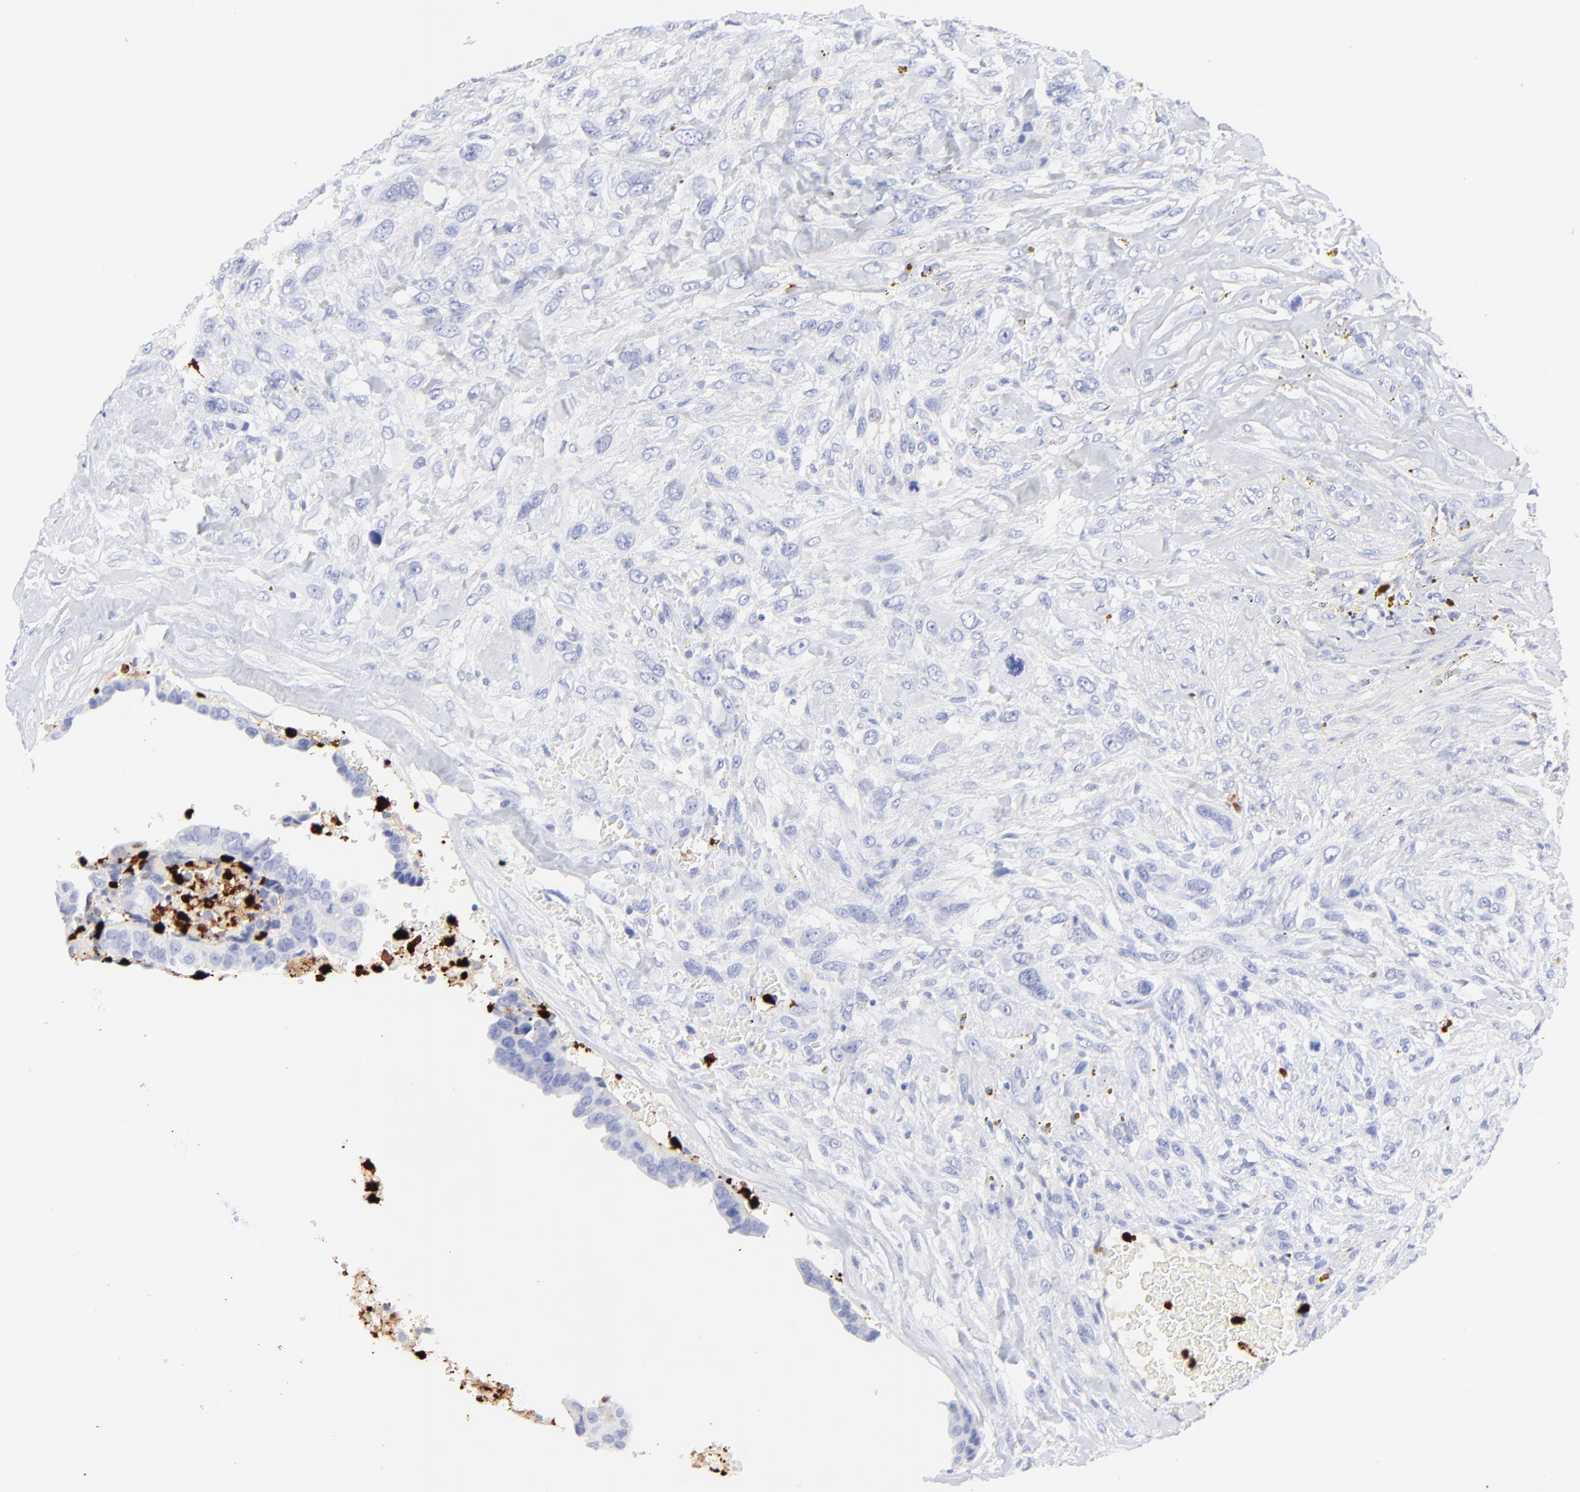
{"staining": {"intensity": "negative", "quantity": "none", "location": "none"}, "tissue": "breast cancer", "cell_type": "Tumor cells", "image_type": "cancer", "snomed": [{"axis": "morphology", "description": "Neoplasm, malignant, NOS"}, {"axis": "topography", "description": "Breast"}], "caption": "Breast cancer stained for a protein using immunohistochemistry (IHC) exhibits no staining tumor cells.", "gene": "S100A12", "patient": {"sex": "female", "age": 50}}